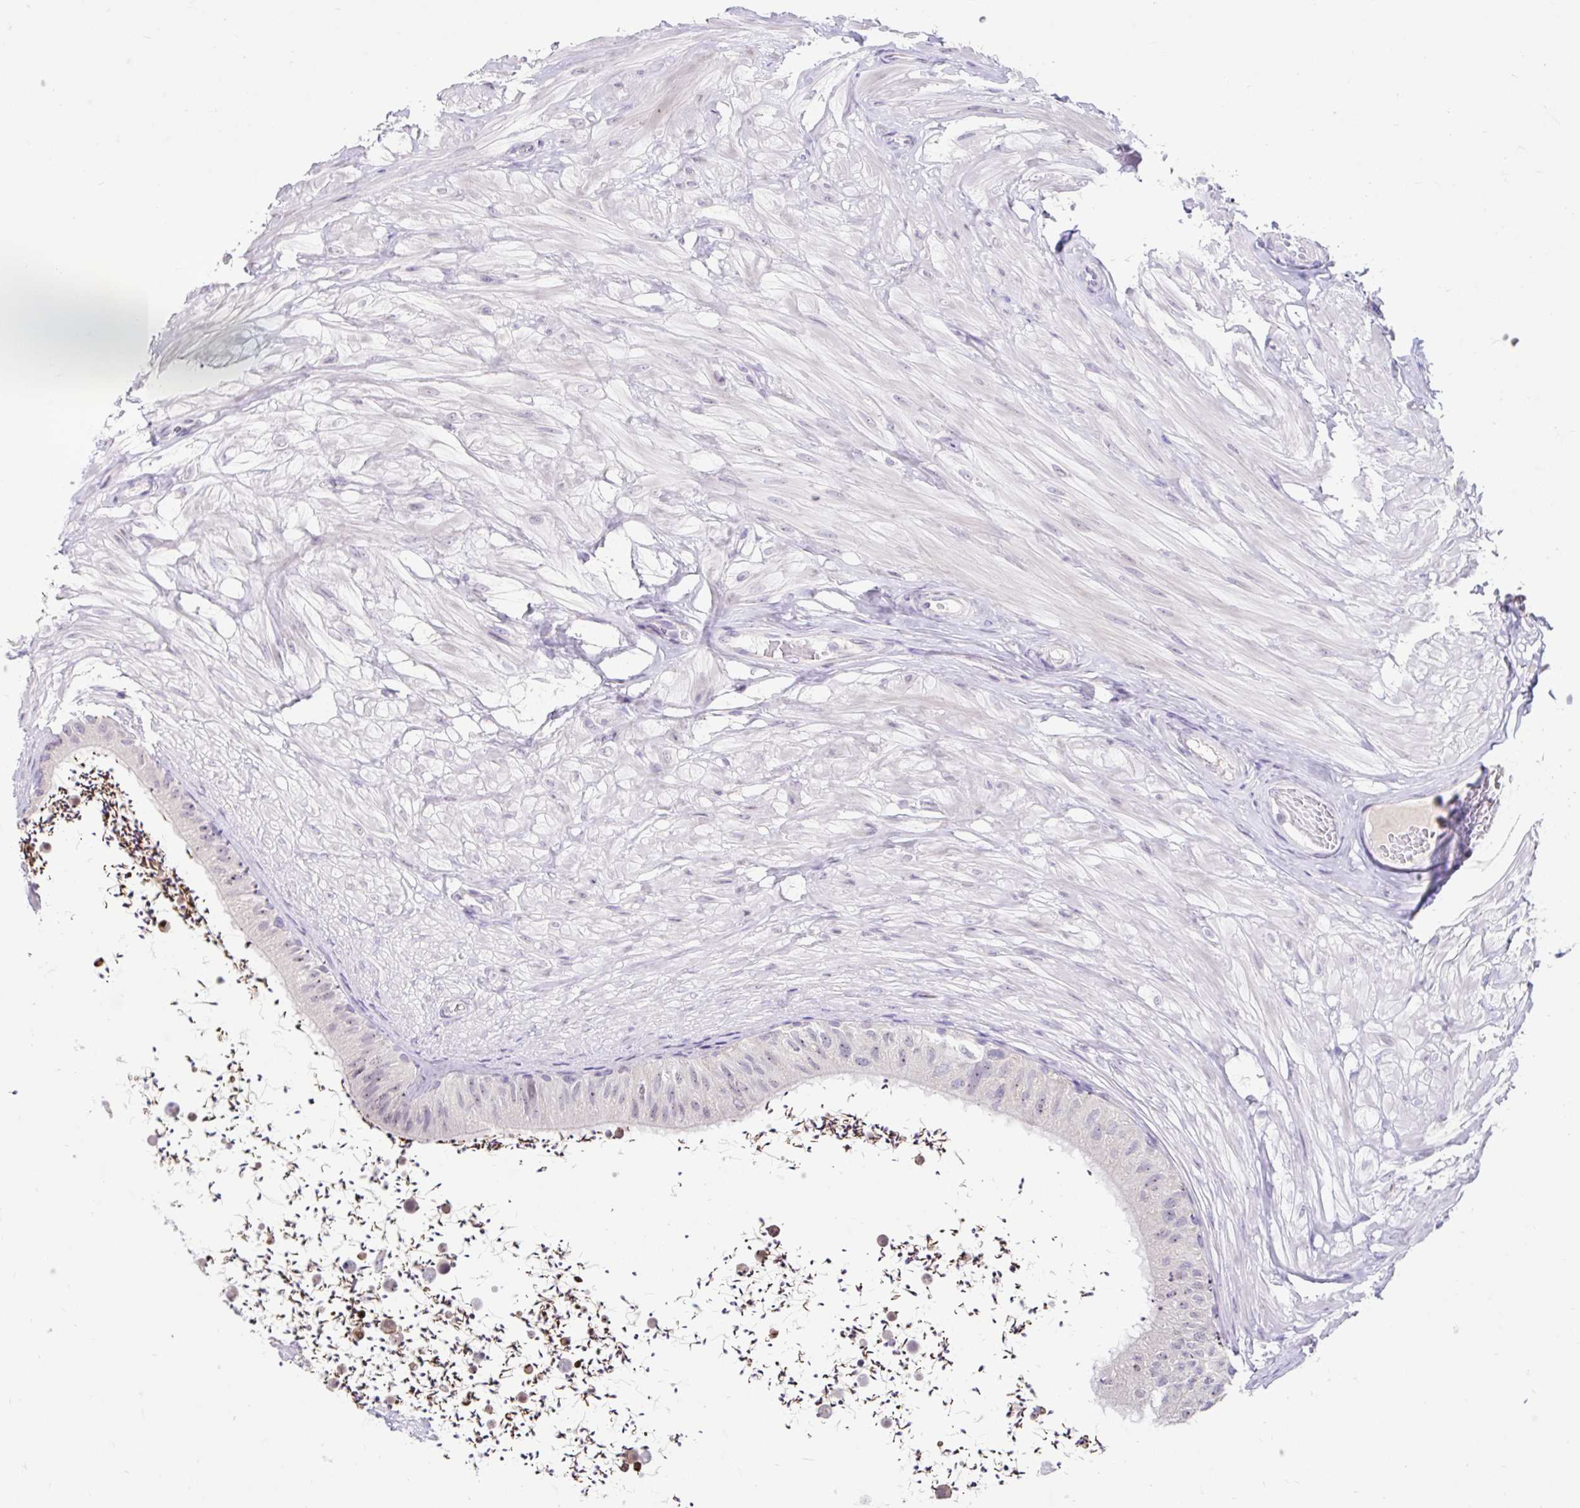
{"staining": {"intensity": "negative", "quantity": "none", "location": "none"}, "tissue": "epididymis", "cell_type": "Glandular cells", "image_type": "normal", "snomed": [{"axis": "morphology", "description": "Normal tissue, NOS"}, {"axis": "topography", "description": "Epididymis"}, {"axis": "topography", "description": "Peripheral nerve tissue"}], "caption": "IHC of normal epididymis reveals no positivity in glandular cells. (Brightfield microscopy of DAB (3,3'-diaminobenzidine) IHC at high magnification).", "gene": "NT5C1B", "patient": {"sex": "male", "age": 32}}